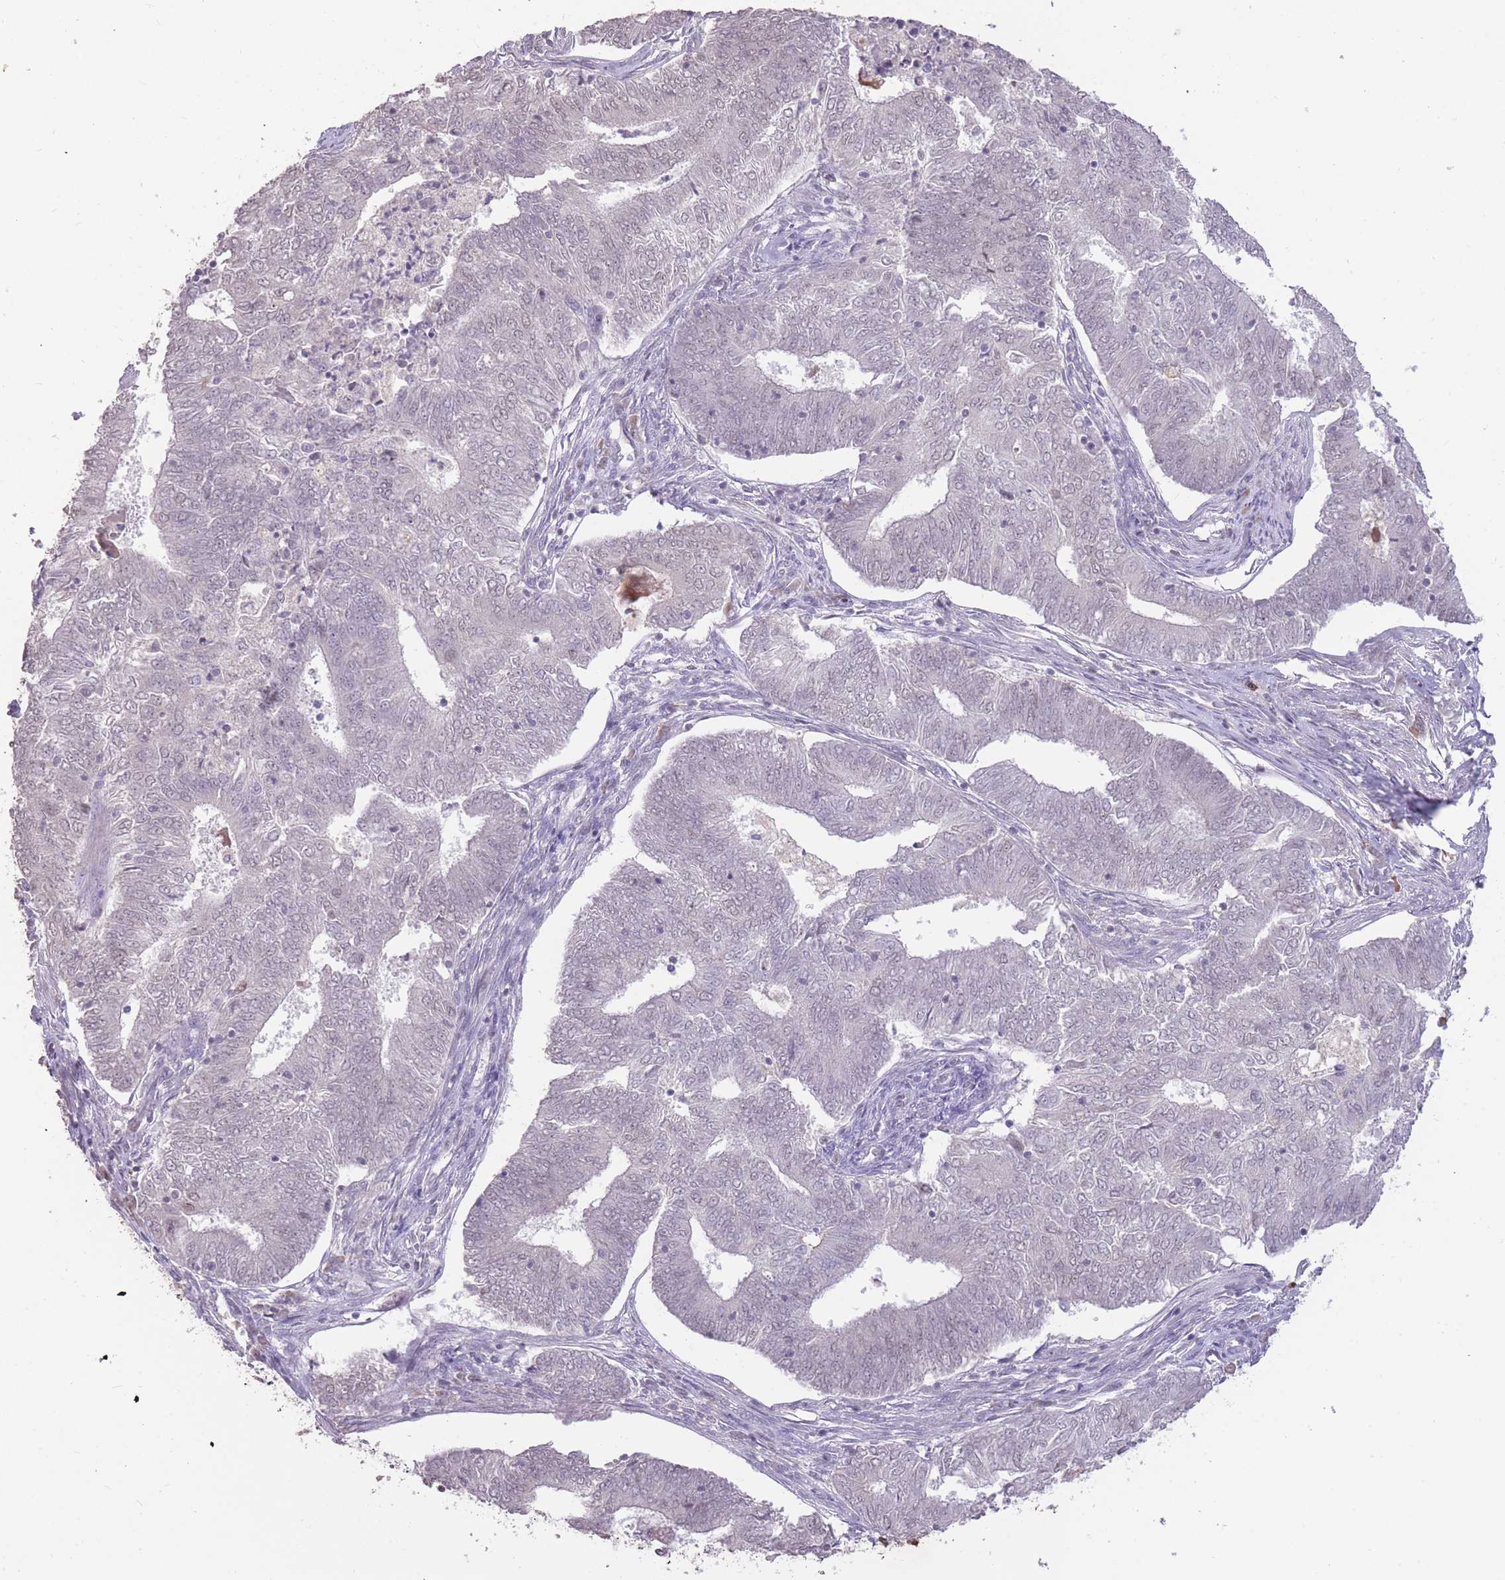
{"staining": {"intensity": "negative", "quantity": "none", "location": "none"}, "tissue": "endometrial cancer", "cell_type": "Tumor cells", "image_type": "cancer", "snomed": [{"axis": "morphology", "description": "Adenocarcinoma, NOS"}, {"axis": "topography", "description": "Endometrium"}], "caption": "High magnification brightfield microscopy of adenocarcinoma (endometrial) stained with DAB (brown) and counterstained with hematoxylin (blue): tumor cells show no significant expression.", "gene": "HNRNPUL1", "patient": {"sex": "female", "age": 62}}